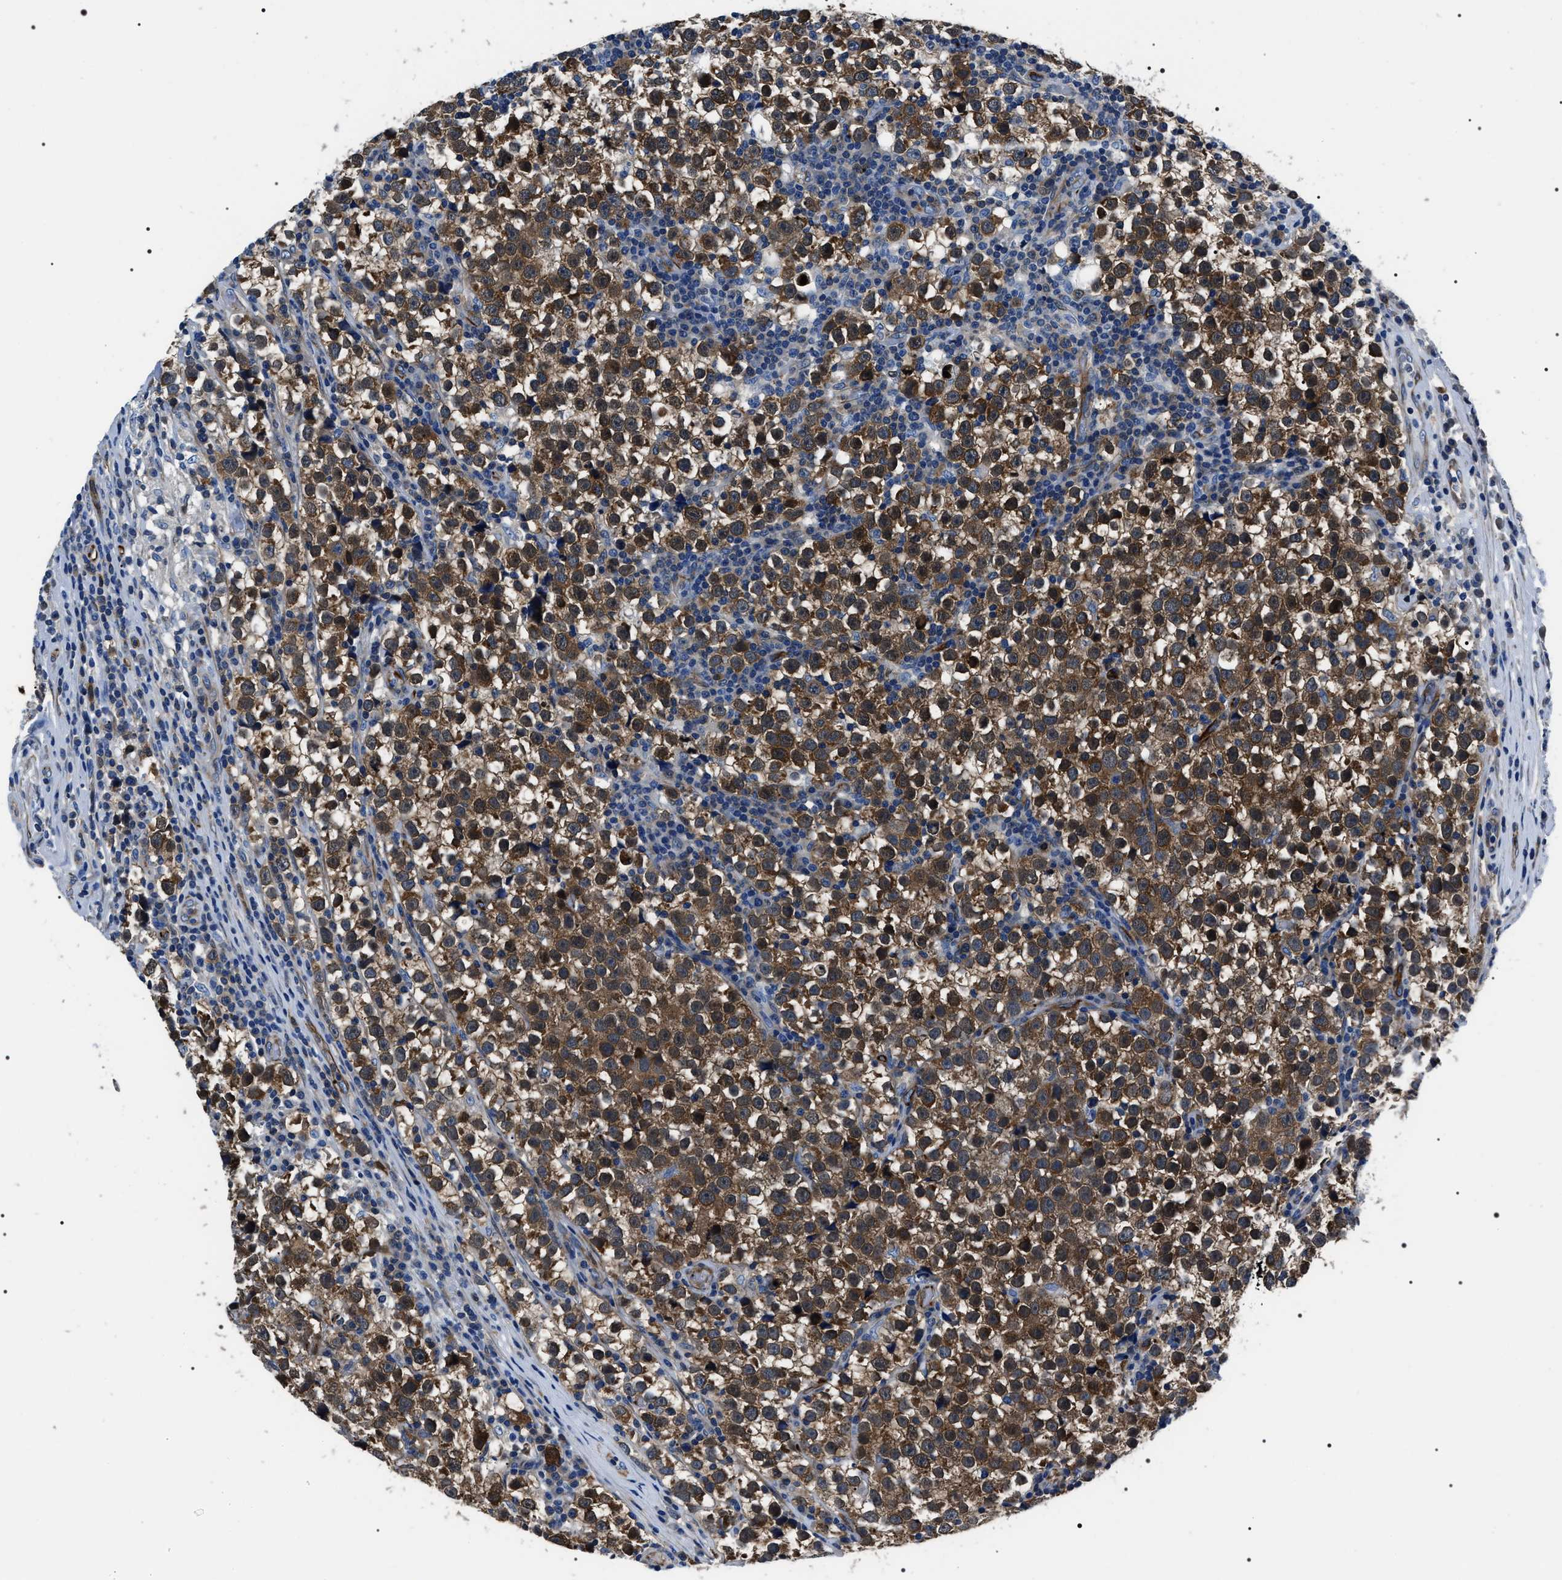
{"staining": {"intensity": "moderate", "quantity": ">75%", "location": "cytoplasmic/membranous"}, "tissue": "testis cancer", "cell_type": "Tumor cells", "image_type": "cancer", "snomed": [{"axis": "morphology", "description": "Normal tissue, NOS"}, {"axis": "morphology", "description": "Seminoma, NOS"}, {"axis": "topography", "description": "Testis"}], "caption": "Immunohistochemical staining of human testis cancer (seminoma) reveals moderate cytoplasmic/membranous protein staining in approximately >75% of tumor cells.", "gene": "BAG2", "patient": {"sex": "male", "age": 43}}